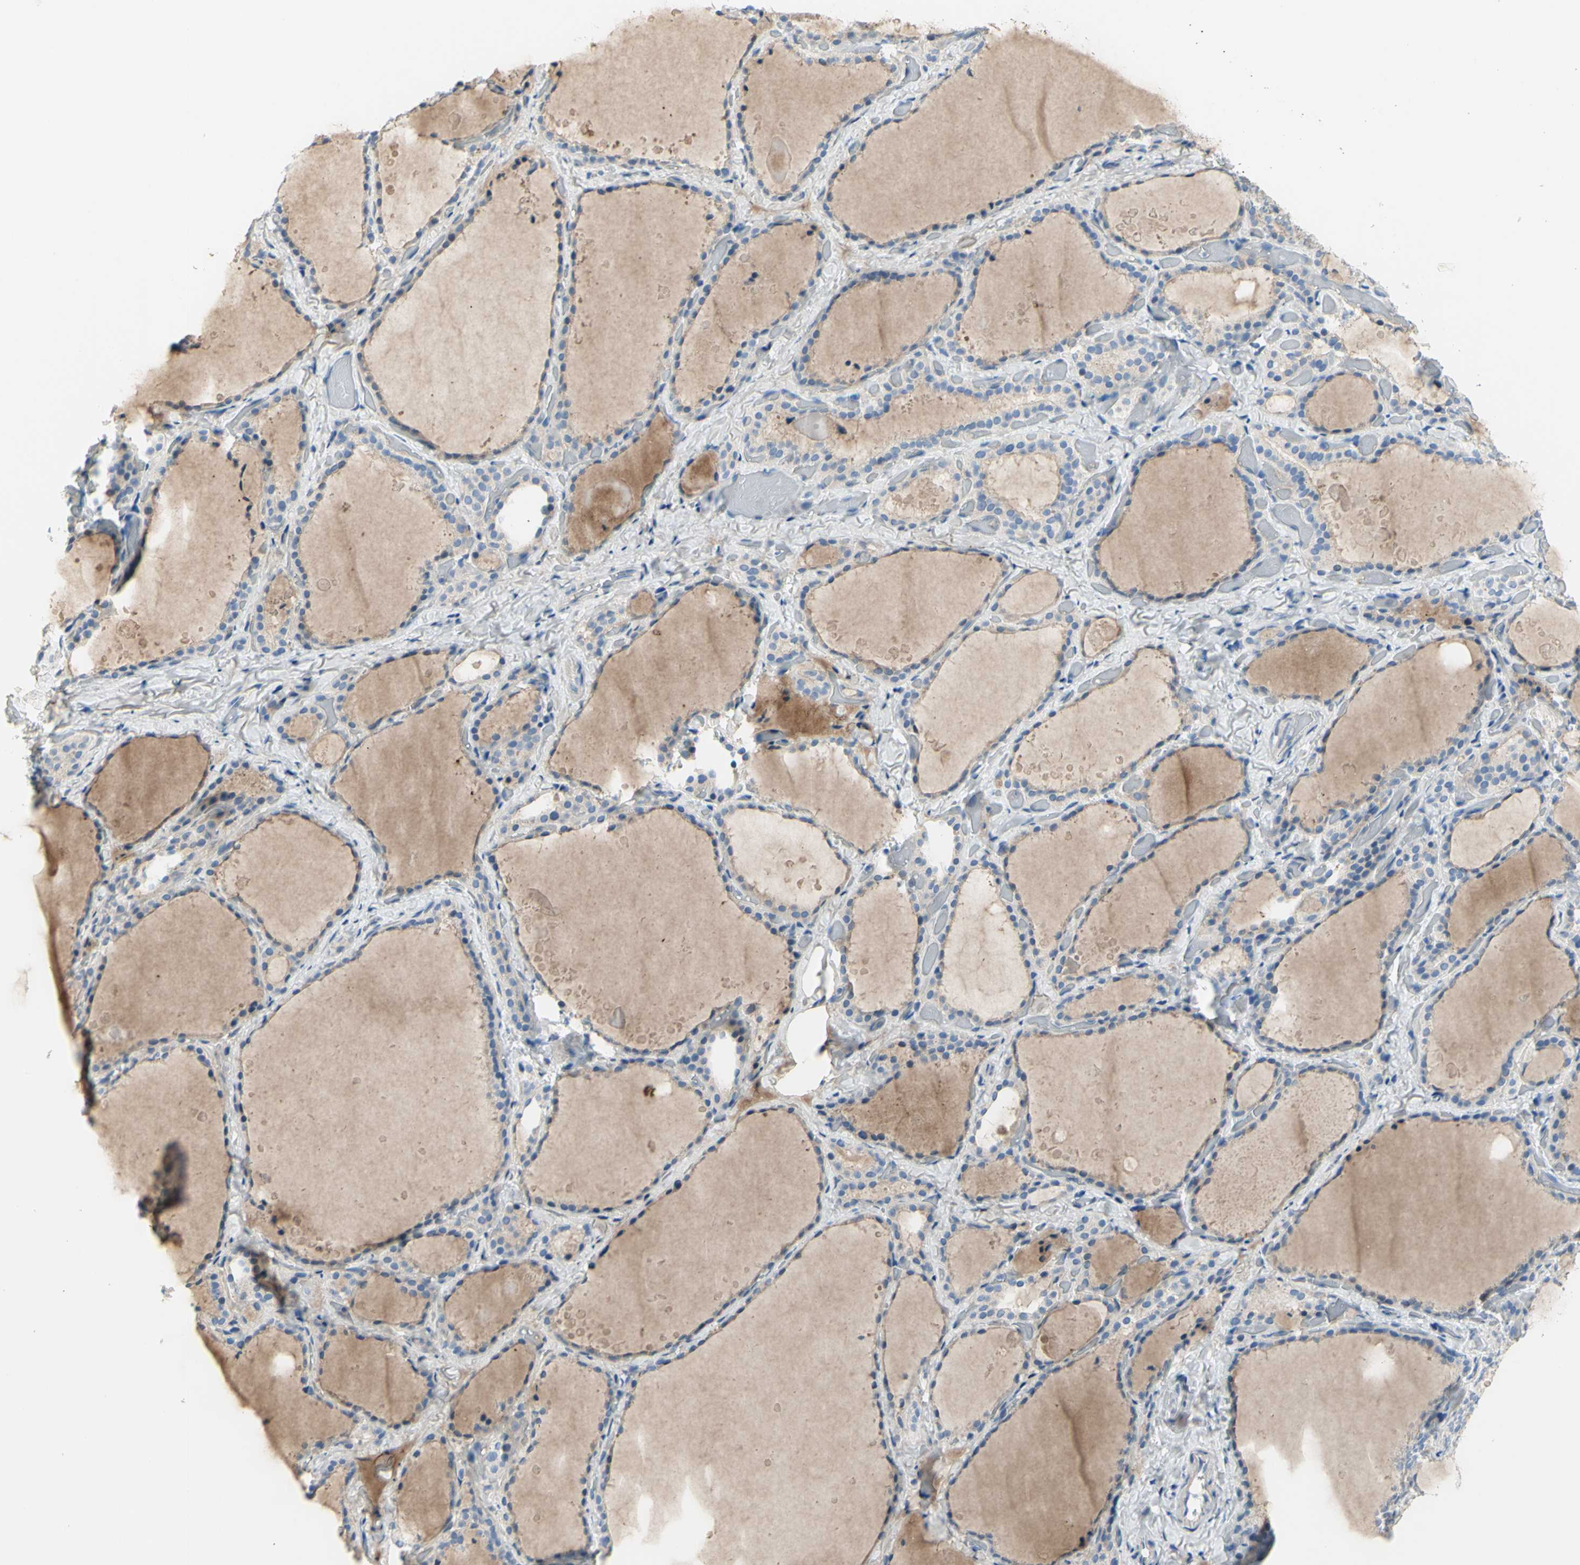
{"staining": {"intensity": "weak", "quantity": "25%-75%", "location": "cytoplasmic/membranous"}, "tissue": "thyroid gland", "cell_type": "Glandular cells", "image_type": "normal", "snomed": [{"axis": "morphology", "description": "Normal tissue, NOS"}, {"axis": "topography", "description": "Thyroid gland"}], "caption": "Protein staining by IHC shows weak cytoplasmic/membranous staining in about 25%-75% of glandular cells in benign thyroid gland. (DAB = brown stain, brightfield microscopy at high magnification).", "gene": "MUC1", "patient": {"sex": "female", "age": 44}}